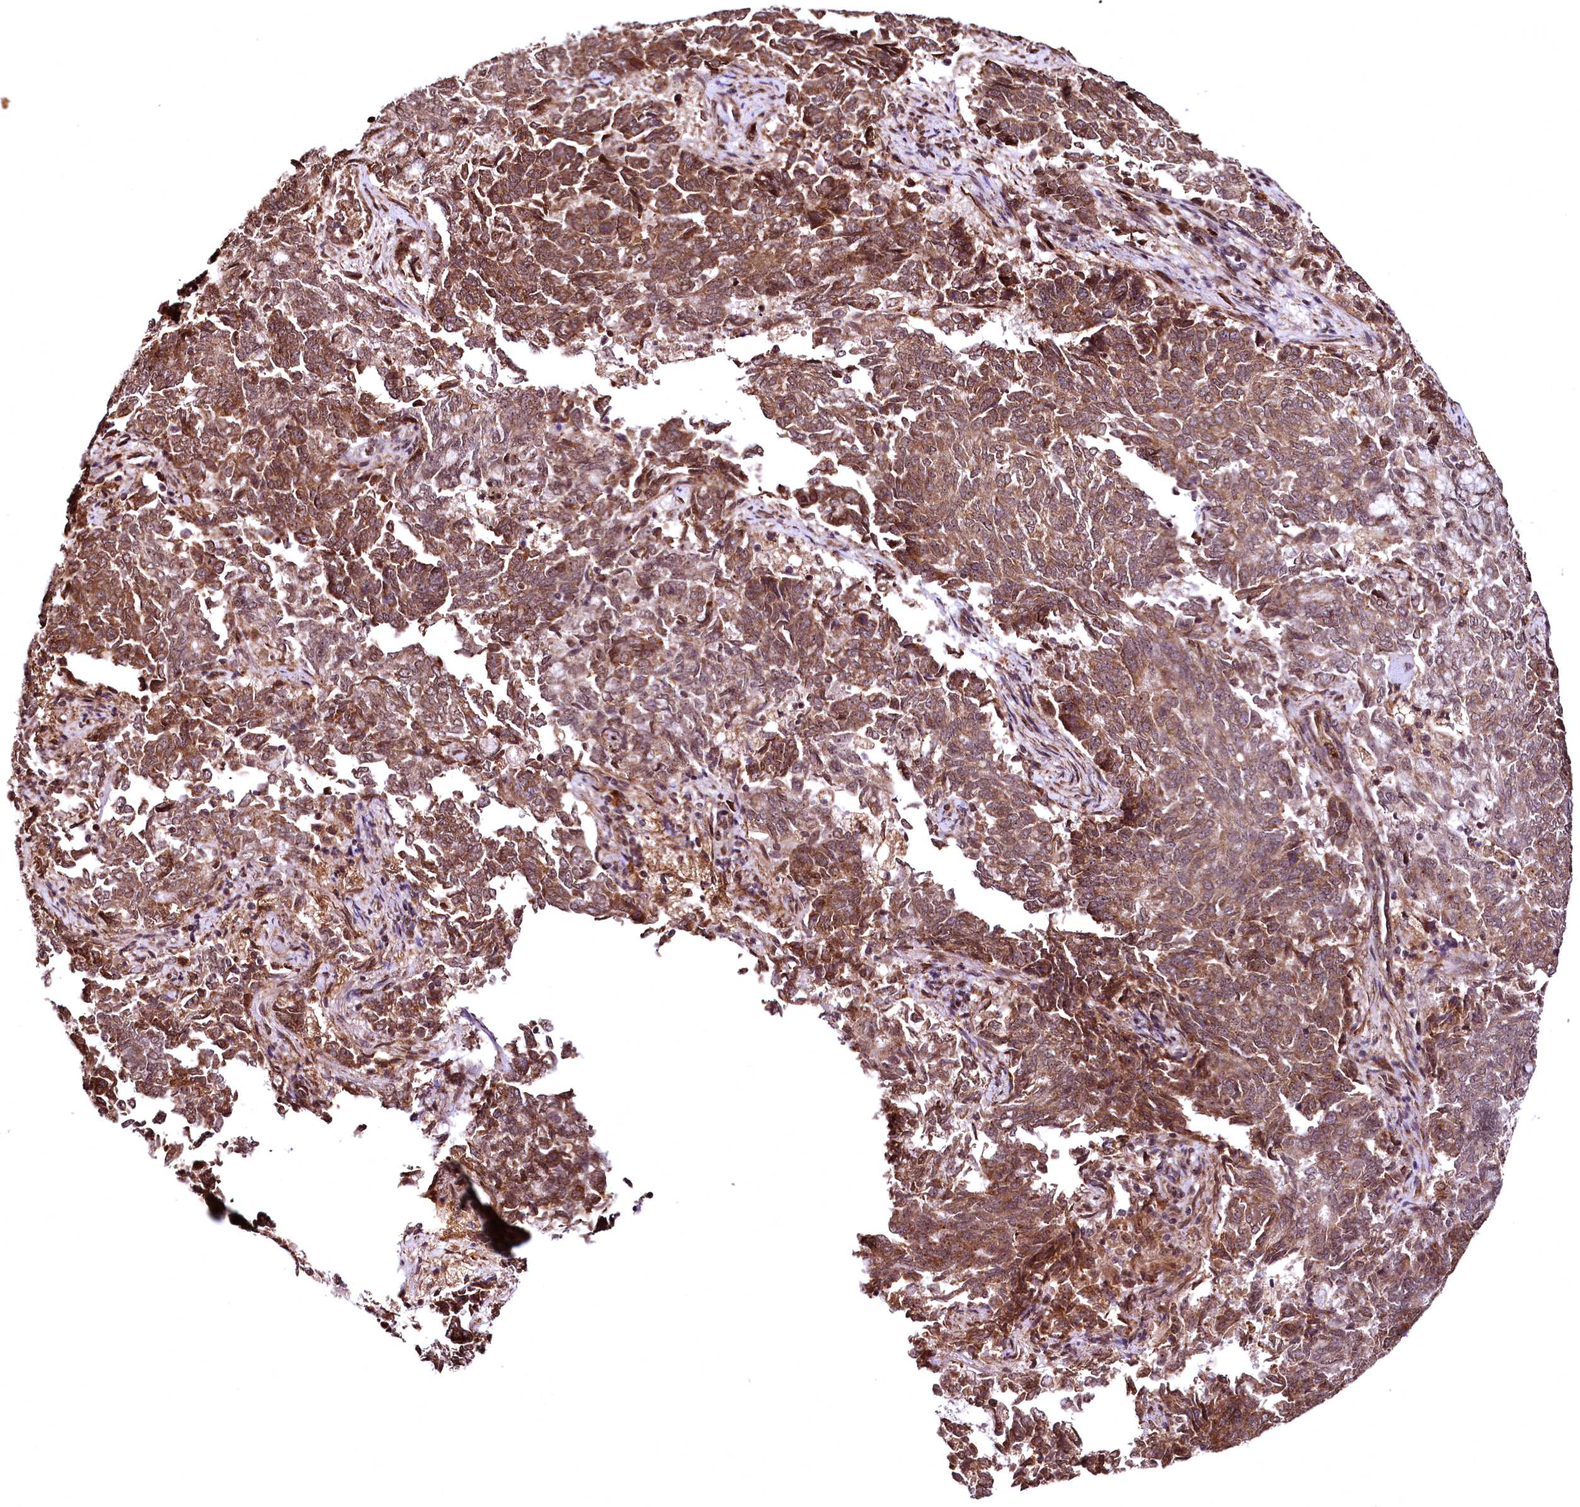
{"staining": {"intensity": "moderate", "quantity": ">75%", "location": "cytoplasmic/membranous"}, "tissue": "endometrial cancer", "cell_type": "Tumor cells", "image_type": "cancer", "snomed": [{"axis": "morphology", "description": "Adenocarcinoma, NOS"}, {"axis": "topography", "description": "Endometrium"}], "caption": "DAB immunohistochemical staining of human endometrial adenocarcinoma reveals moderate cytoplasmic/membranous protein expression in approximately >75% of tumor cells. (DAB IHC with brightfield microscopy, high magnification).", "gene": "PDS5B", "patient": {"sex": "female", "age": 80}}